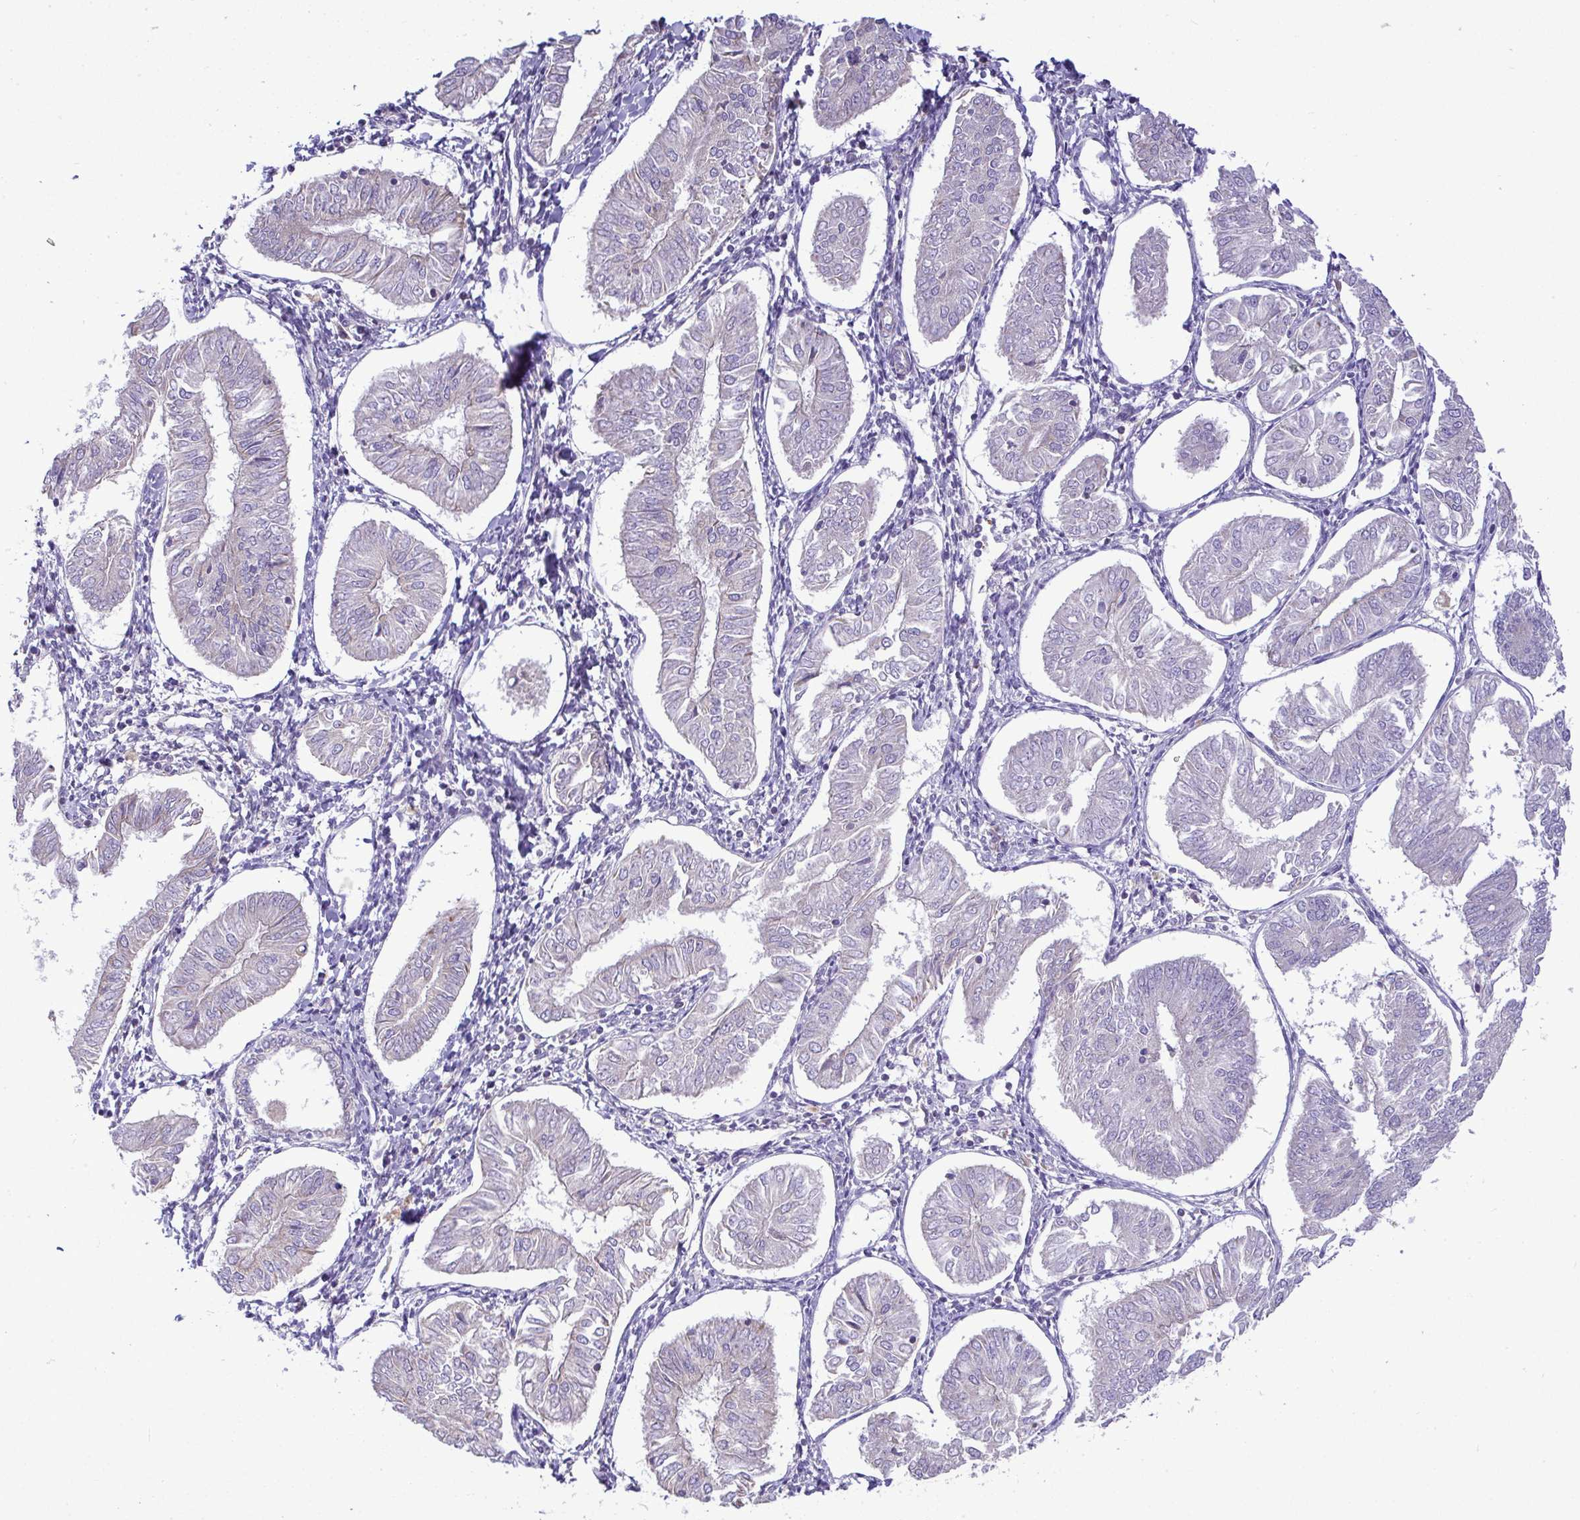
{"staining": {"intensity": "negative", "quantity": "none", "location": "none"}, "tissue": "endometrial cancer", "cell_type": "Tumor cells", "image_type": "cancer", "snomed": [{"axis": "morphology", "description": "Adenocarcinoma, NOS"}, {"axis": "topography", "description": "Endometrium"}], "caption": "The micrograph exhibits no significant staining in tumor cells of endometrial cancer.", "gene": "GRID2", "patient": {"sex": "female", "age": 58}}